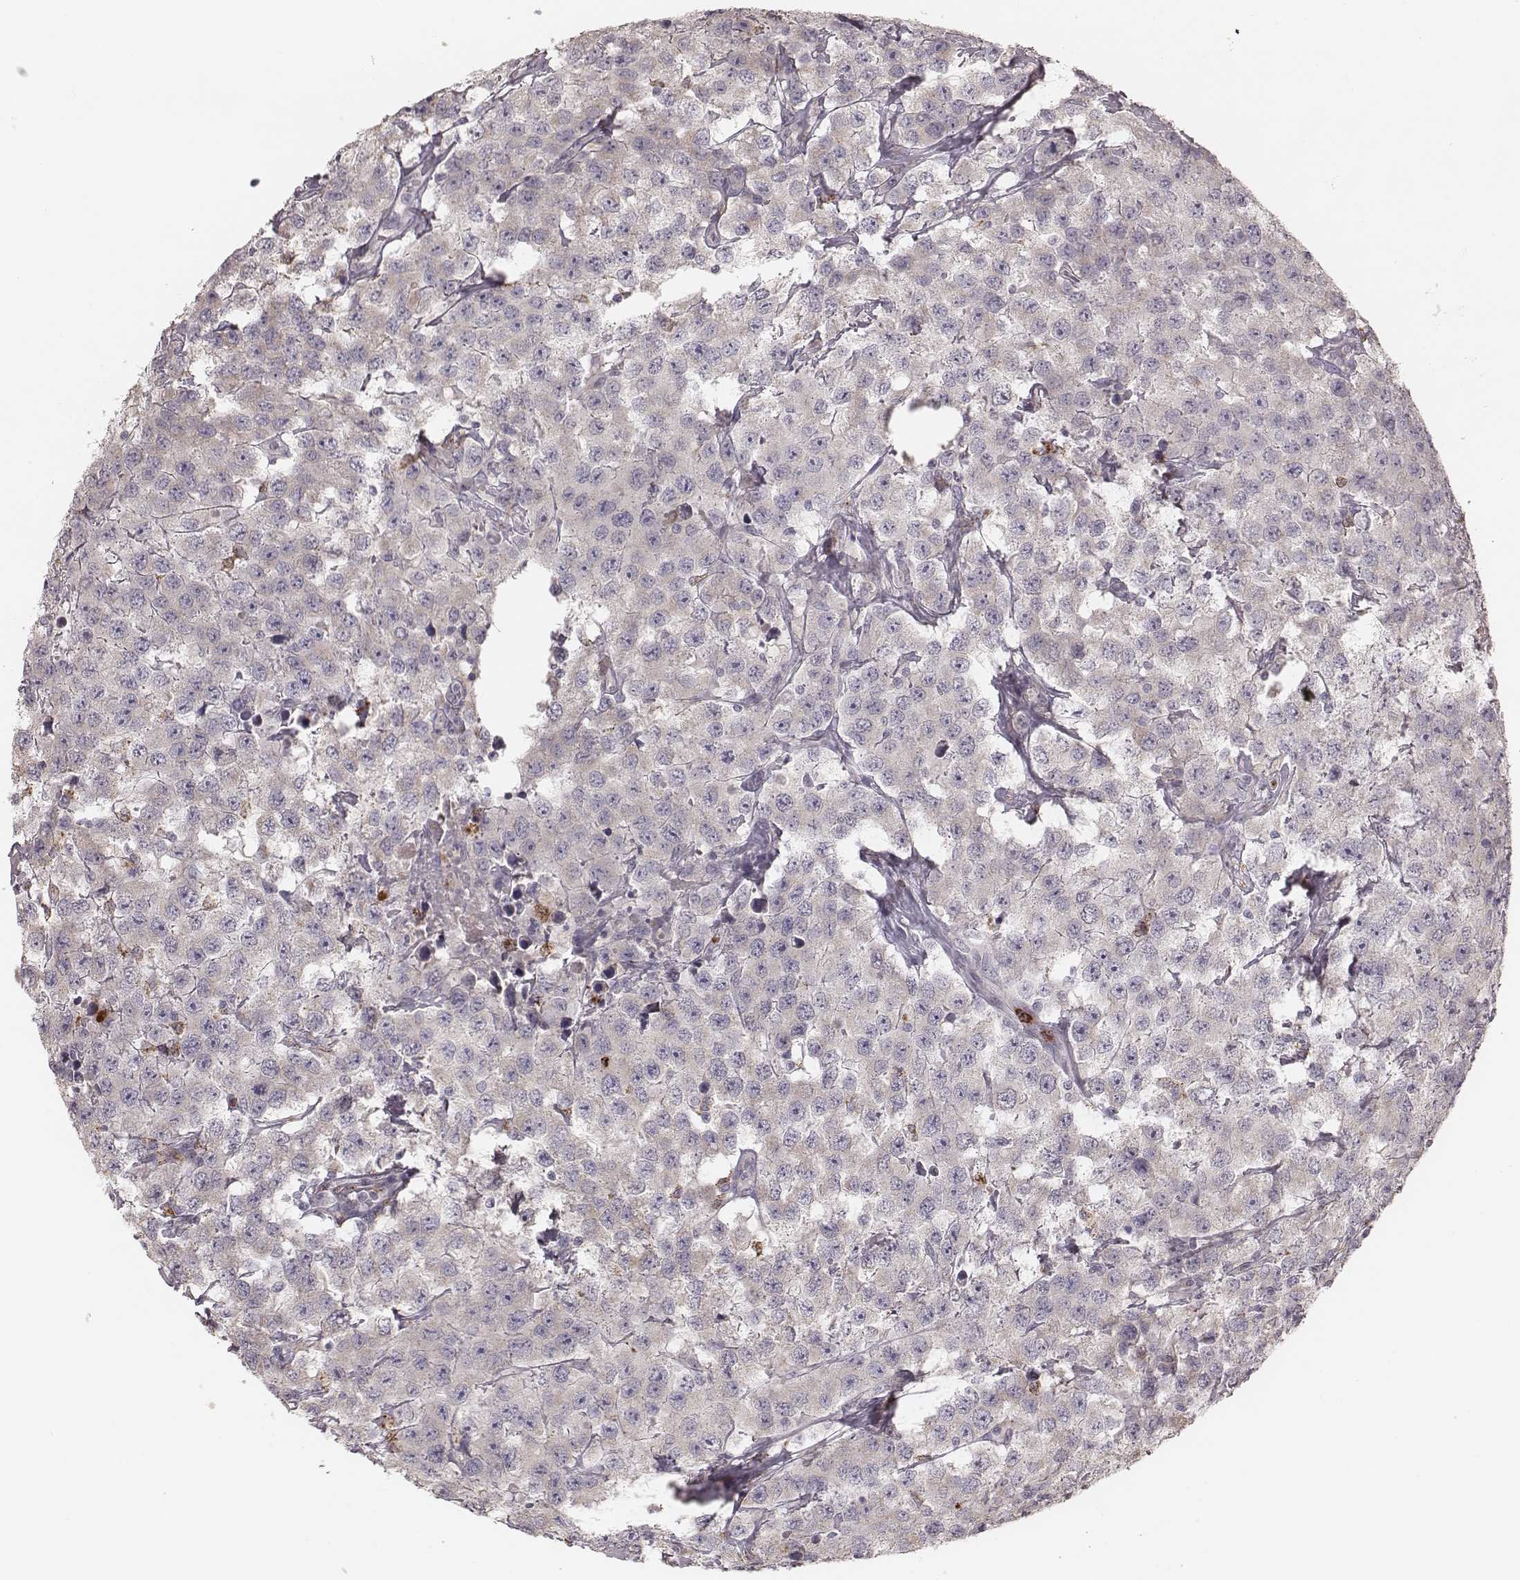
{"staining": {"intensity": "negative", "quantity": "none", "location": "none"}, "tissue": "testis cancer", "cell_type": "Tumor cells", "image_type": "cancer", "snomed": [{"axis": "morphology", "description": "Seminoma, NOS"}, {"axis": "topography", "description": "Testis"}], "caption": "IHC image of neoplastic tissue: human testis seminoma stained with DAB demonstrates no significant protein staining in tumor cells.", "gene": "ABCA7", "patient": {"sex": "male", "age": 52}}